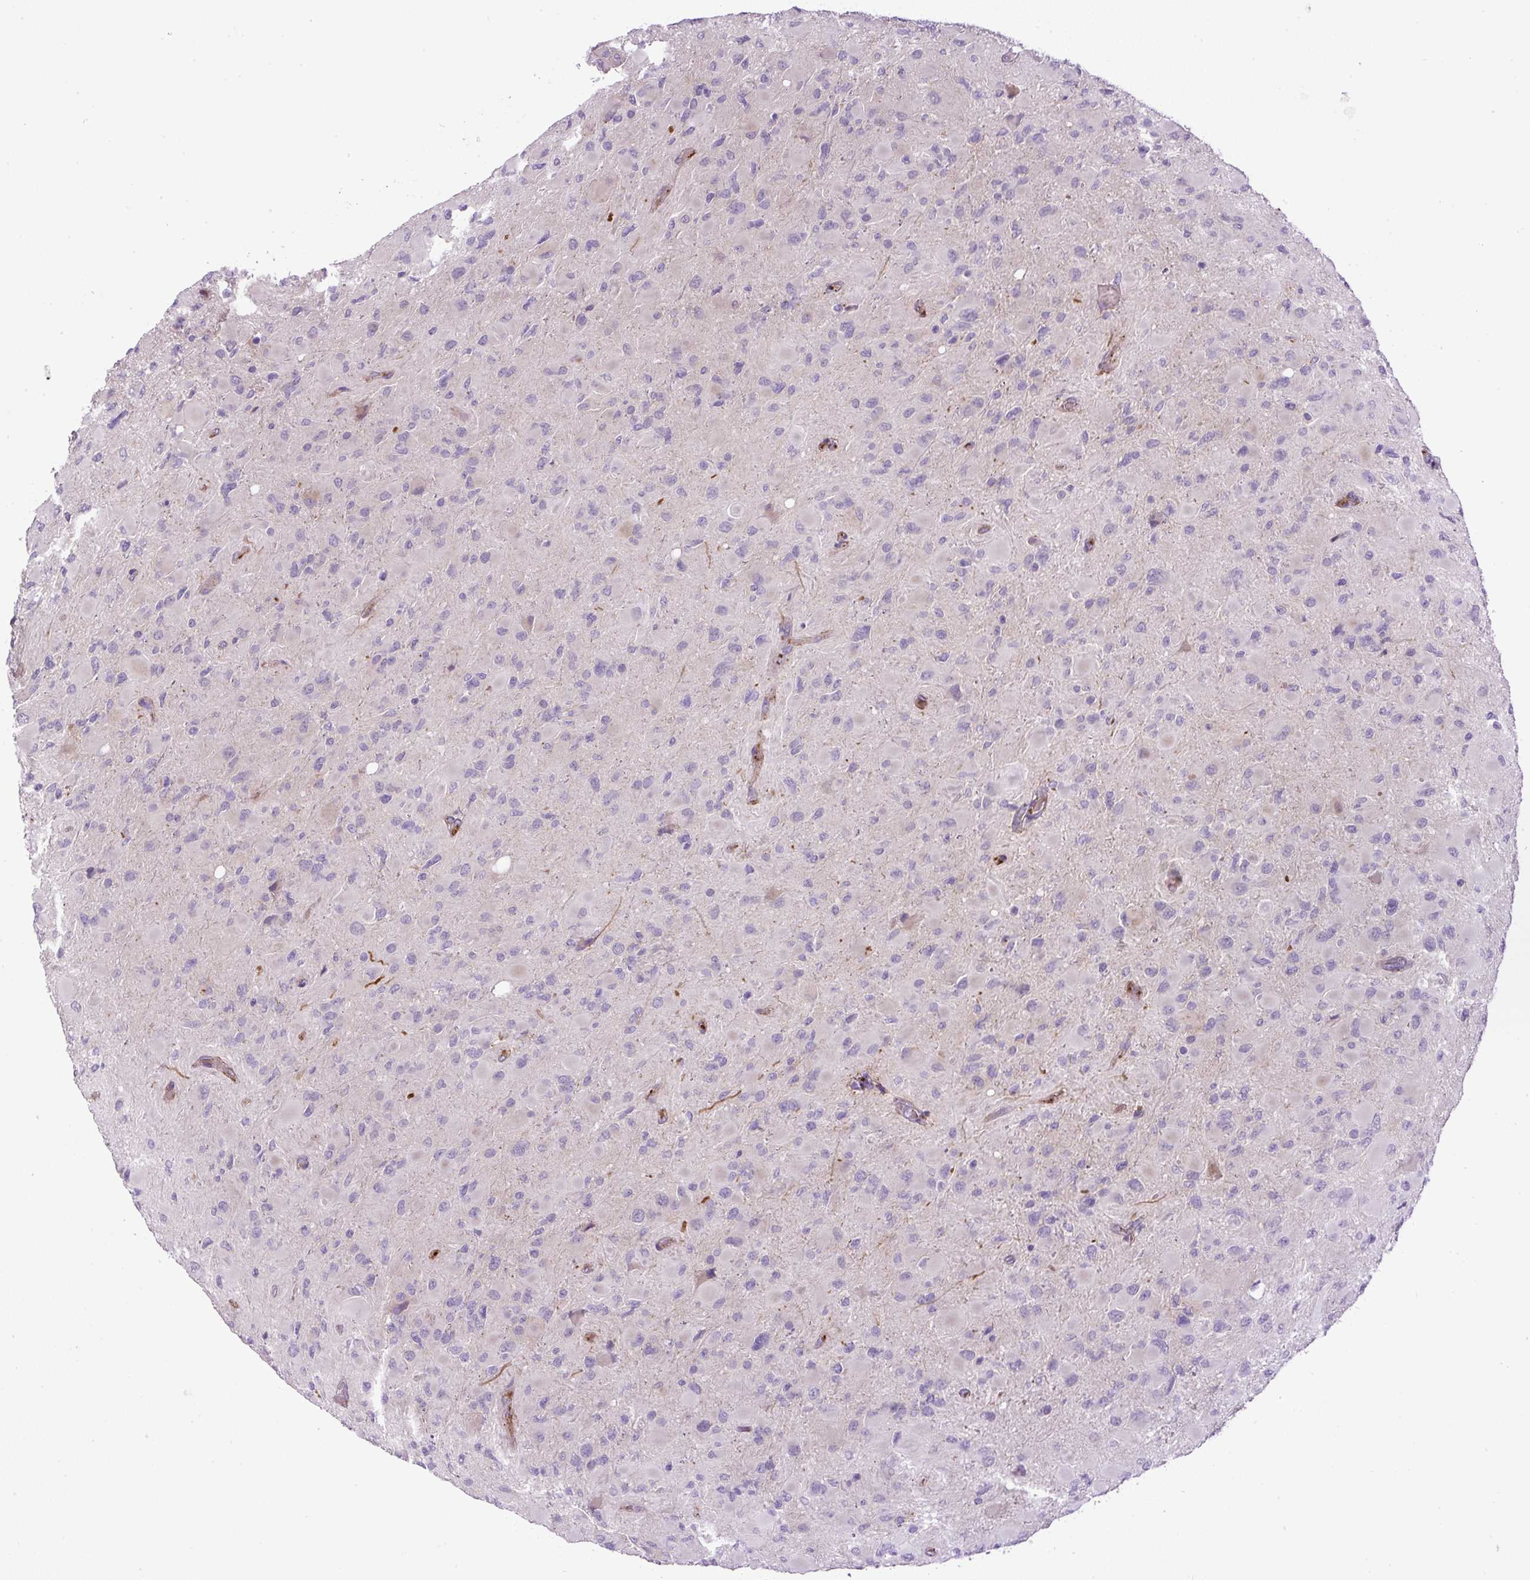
{"staining": {"intensity": "negative", "quantity": "none", "location": "none"}, "tissue": "glioma", "cell_type": "Tumor cells", "image_type": "cancer", "snomed": [{"axis": "morphology", "description": "Glioma, malignant, High grade"}, {"axis": "topography", "description": "Cerebral cortex"}], "caption": "This is an immunohistochemistry (IHC) micrograph of human glioma. There is no positivity in tumor cells.", "gene": "LEFTY2", "patient": {"sex": "female", "age": 36}}